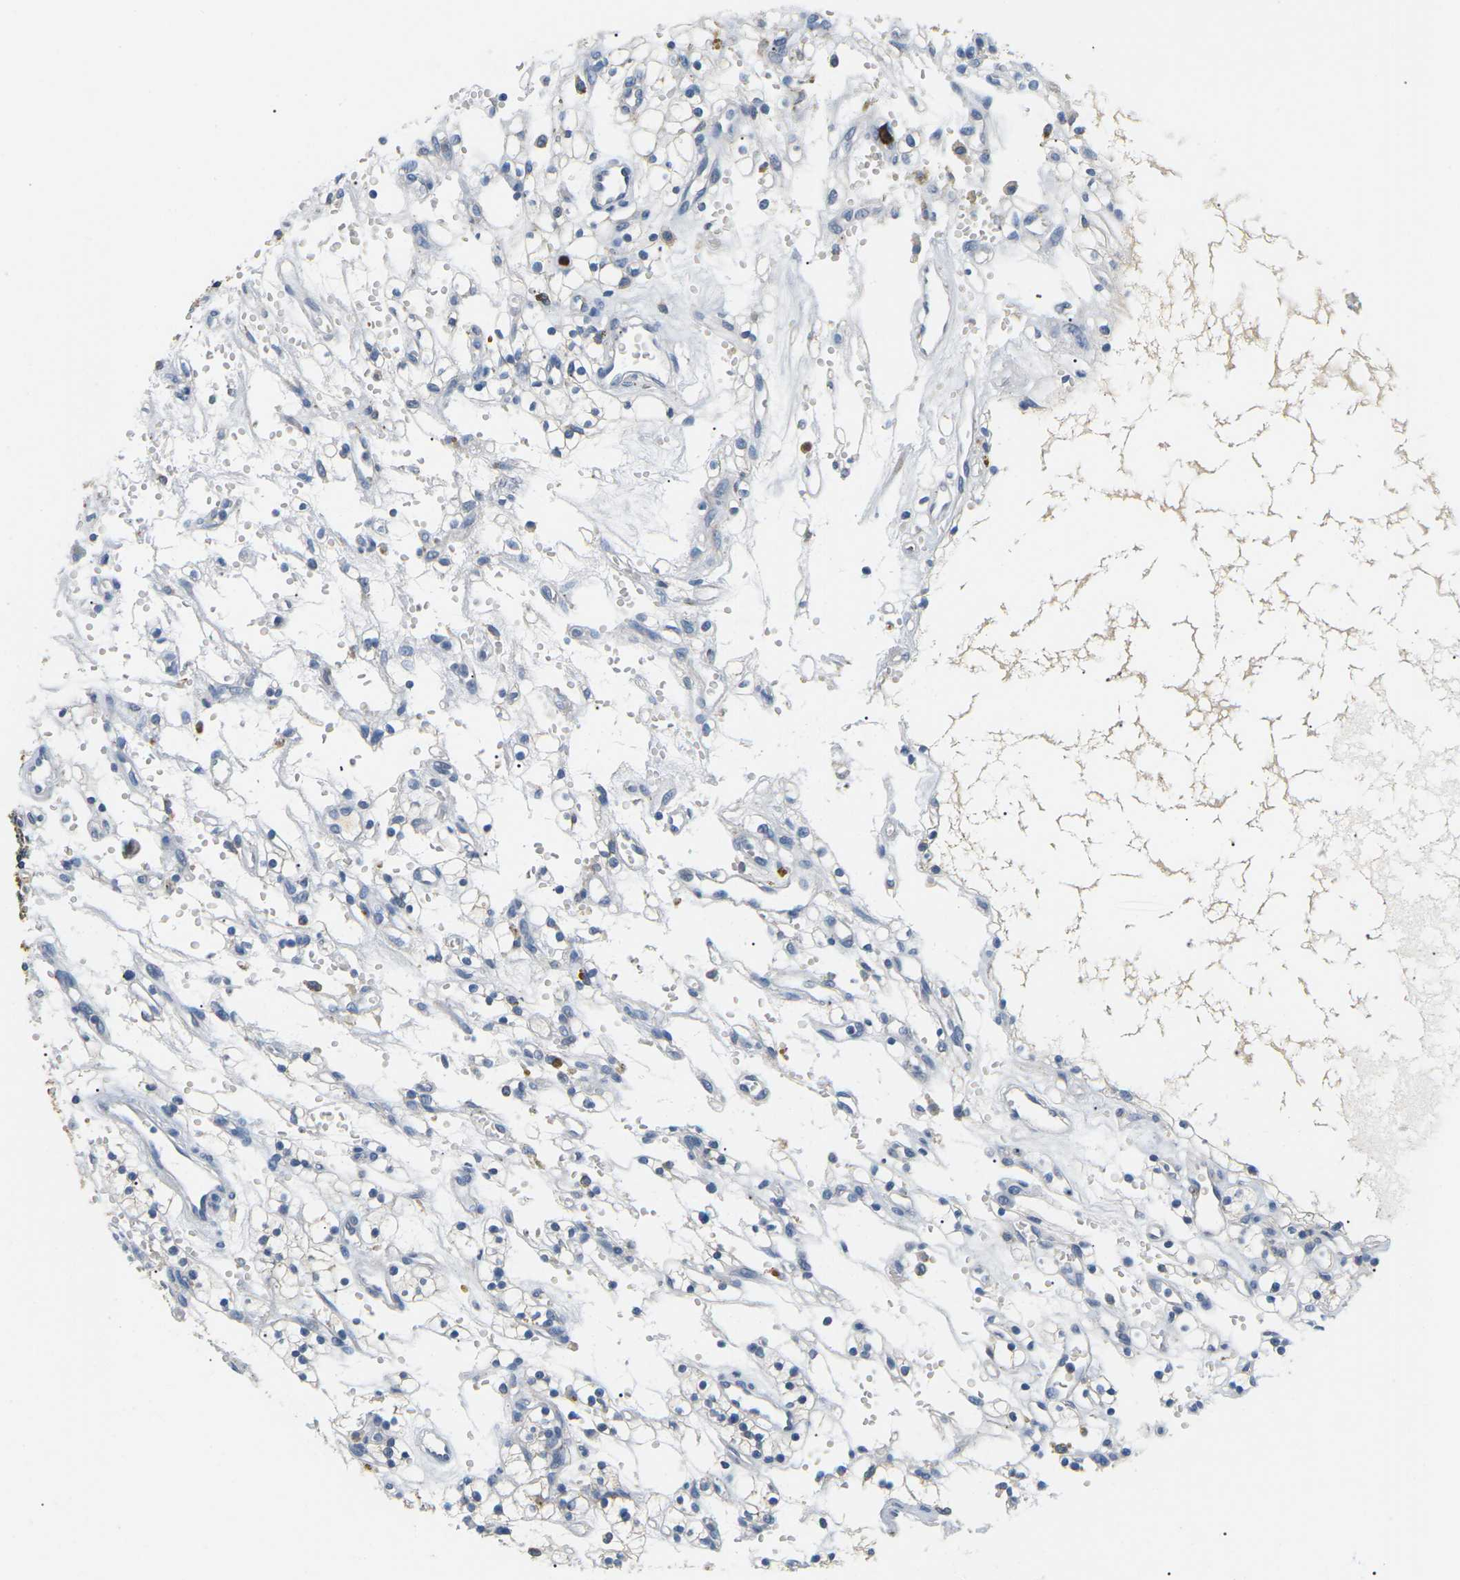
{"staining": {"intensity": "weak", "quantity": "<25%", "location": "cytoplasmic/membranous"}, "tissue": "renal cancer", "cell_type": "Tumor cells", "image_type": "cancer", "snomed": [{"axis": "morphology", "description": "Adenocarcinoma, NOS"}, {"axis": "topography", "description": "Kidney"}], "caption": "This is a photomicrograph of immunohistochemistry (IHC) staining of renal cancer, which shows no positivity in tumor cells. Nuclei are stained in blue.", "gene": "ADM", "patient": {"sex": "female", "age": 57}}